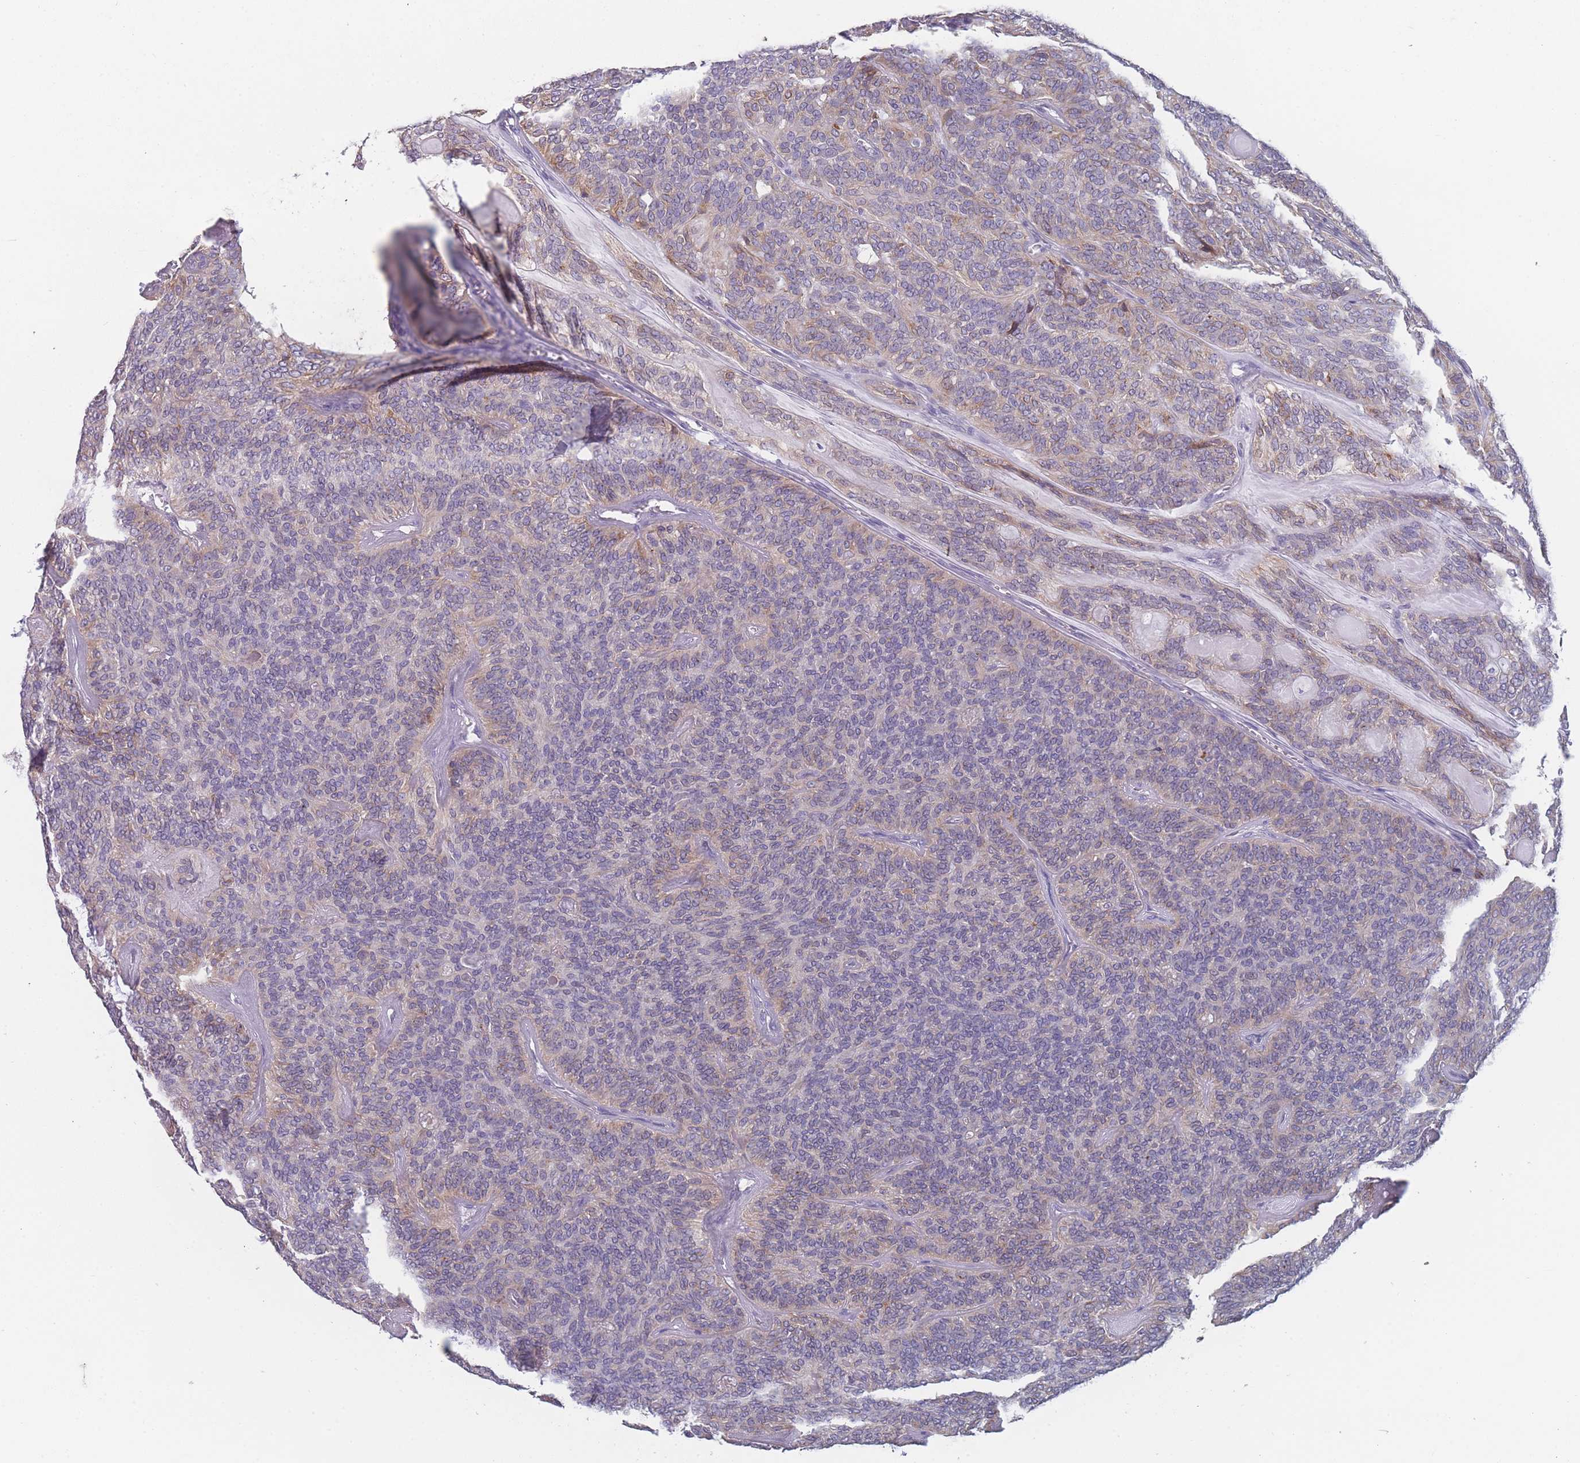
{"staining": {"intensity": "weak", "quantity": "25%-75%", "location": "cytoplasmic/membranous"}, "tissue": "head and neck cancer", "cell_type": "Tumor cells", "image_type": "cancer", "snomed": [{"axis": "morphology", "description": "Adenocarcinoma, NOS"}, {"axis": "topography", "description": "Head-Neck"}], "caption": "Protein analysis of head and neck adenocarcinoma tissue reveals weak cytoplasmic/membranous staining in approximately 25%-75% of tumor cells.", "gene": "TMED10", "patient": {"sex": "male", "age": 66}}